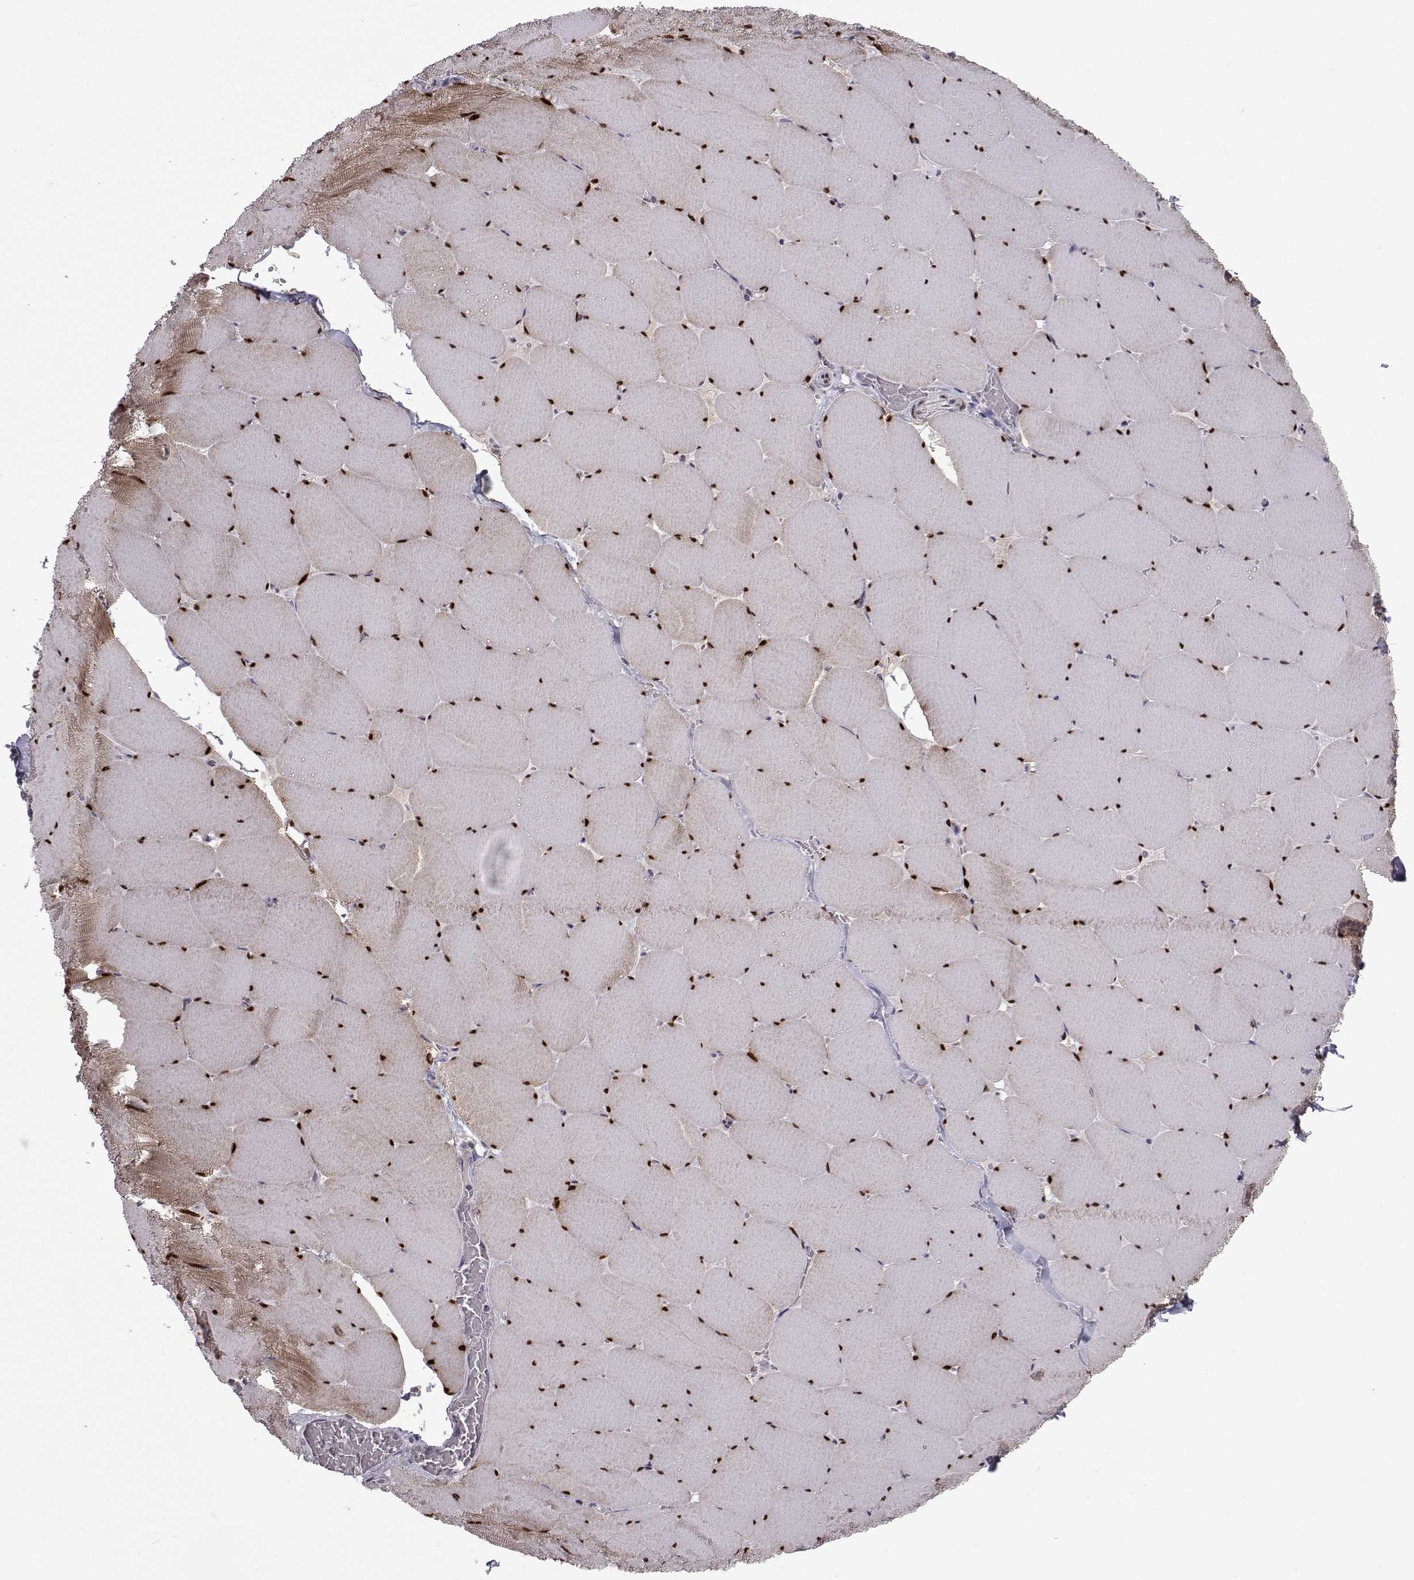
{"staining": {"intensity": "strong", "quantity": ">75%", "location": "nuclear"}, "tissue": "skeletal muscle", "cell_type": "Myocytes", "image_type": "normal", "snomed": [{"axis": "morphology", "description": "Normal tissue, NOS"}, {"axis": "morphology", "description": "Malignant melanoma, Metastatic site"}, {"axis": "topography", "description": "Skeletal muscle"}], "caption": "DAB (3,3'-diaminobenzidine) immunohistochemical staining of normal skeletal muscle demonstrates strong nuclear protein expression in approximately >75% of myocytes.", "gene": "RBM24", "patient": {"sex": "male", "age": 50}}